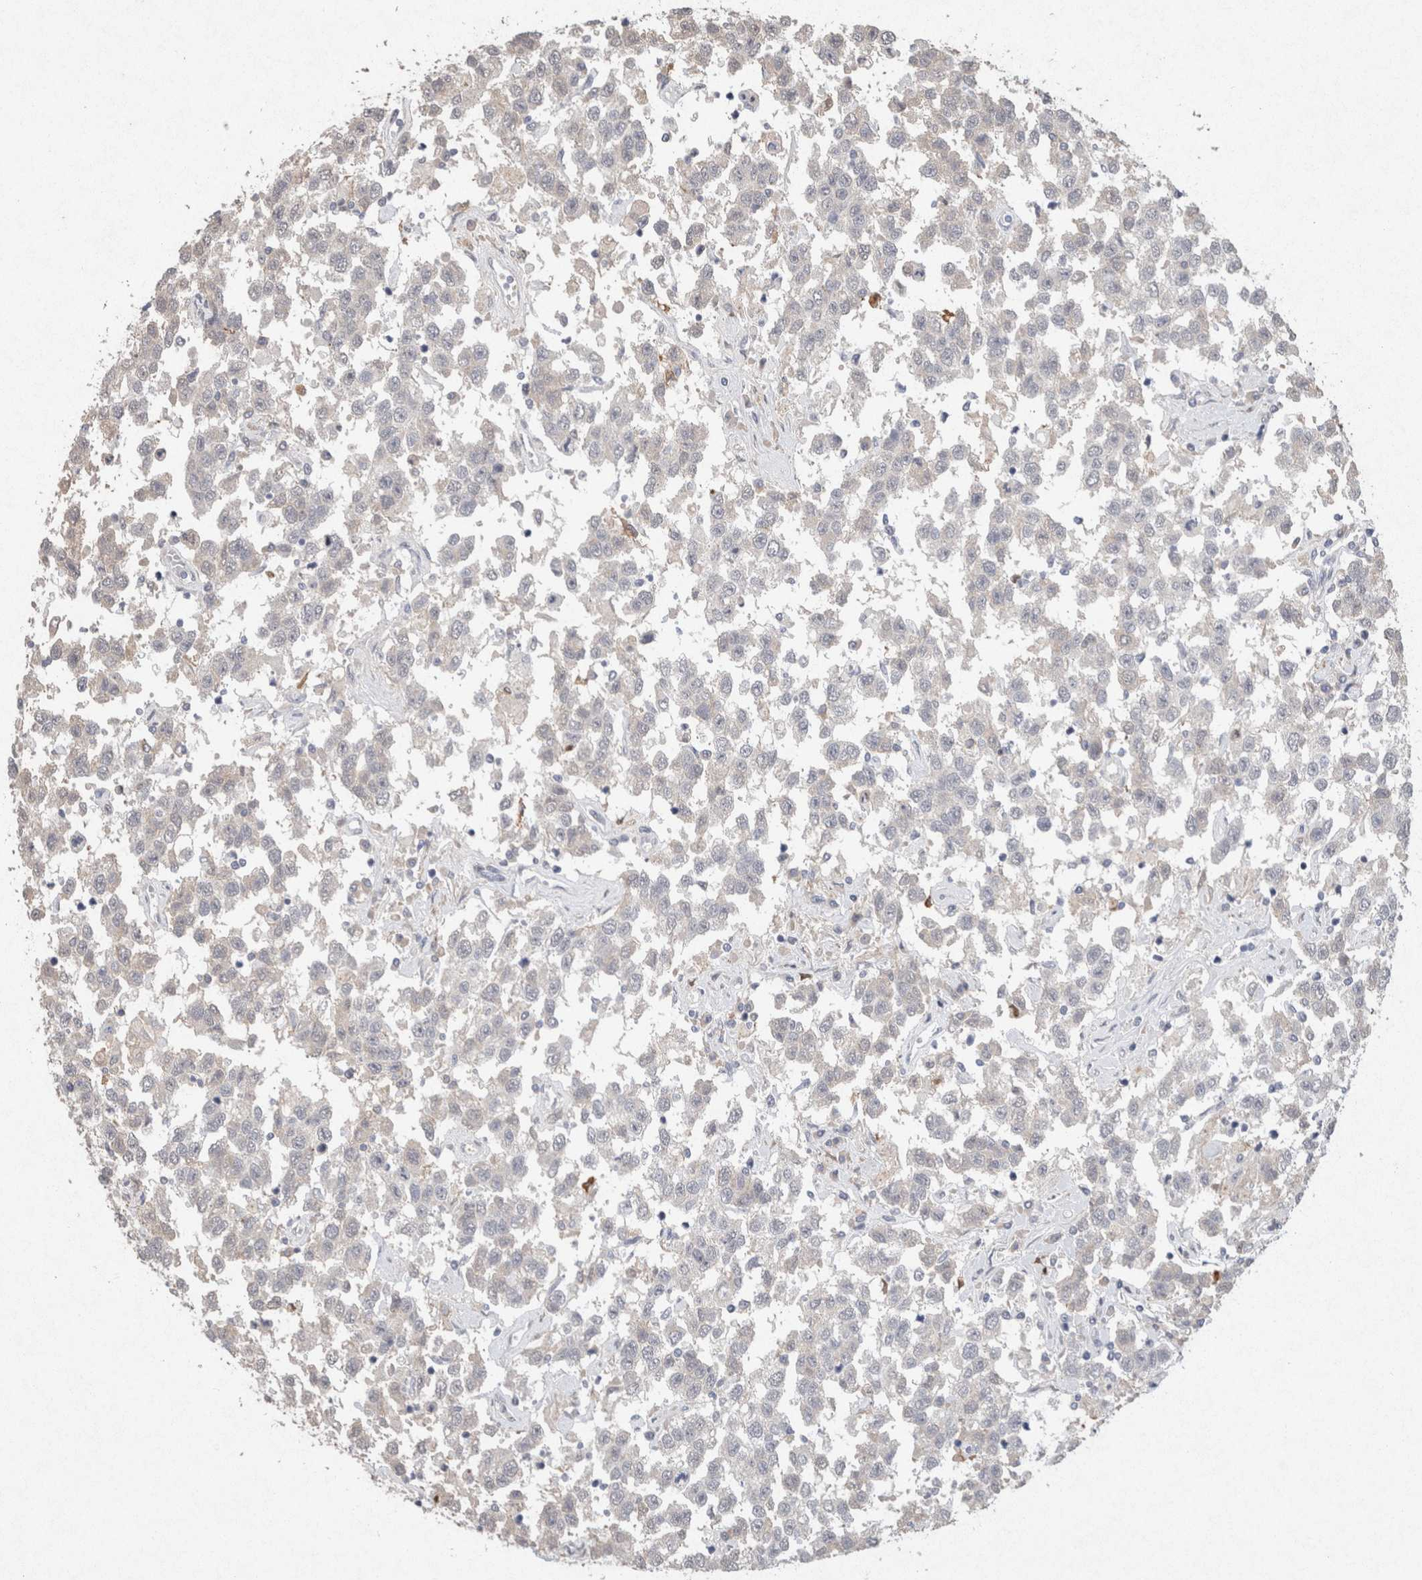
{"staining": {"intensity": "negative", "quantity": "none", "location": "none"}, "tissue": "testis cancer", "cell_type": "Tumor cells", "image_type": "cancer", "snomed": [{"axis": "morphology", "description": "Seminoma, NOS"}, {"axis": "topography", "description": "Testis"}], "caption": "This is an IHC histopathology image of human testis cancer. There is no staining in tumor cells.", "gene": "FABP7", "patient": {"sex": "male", "age": 41}}